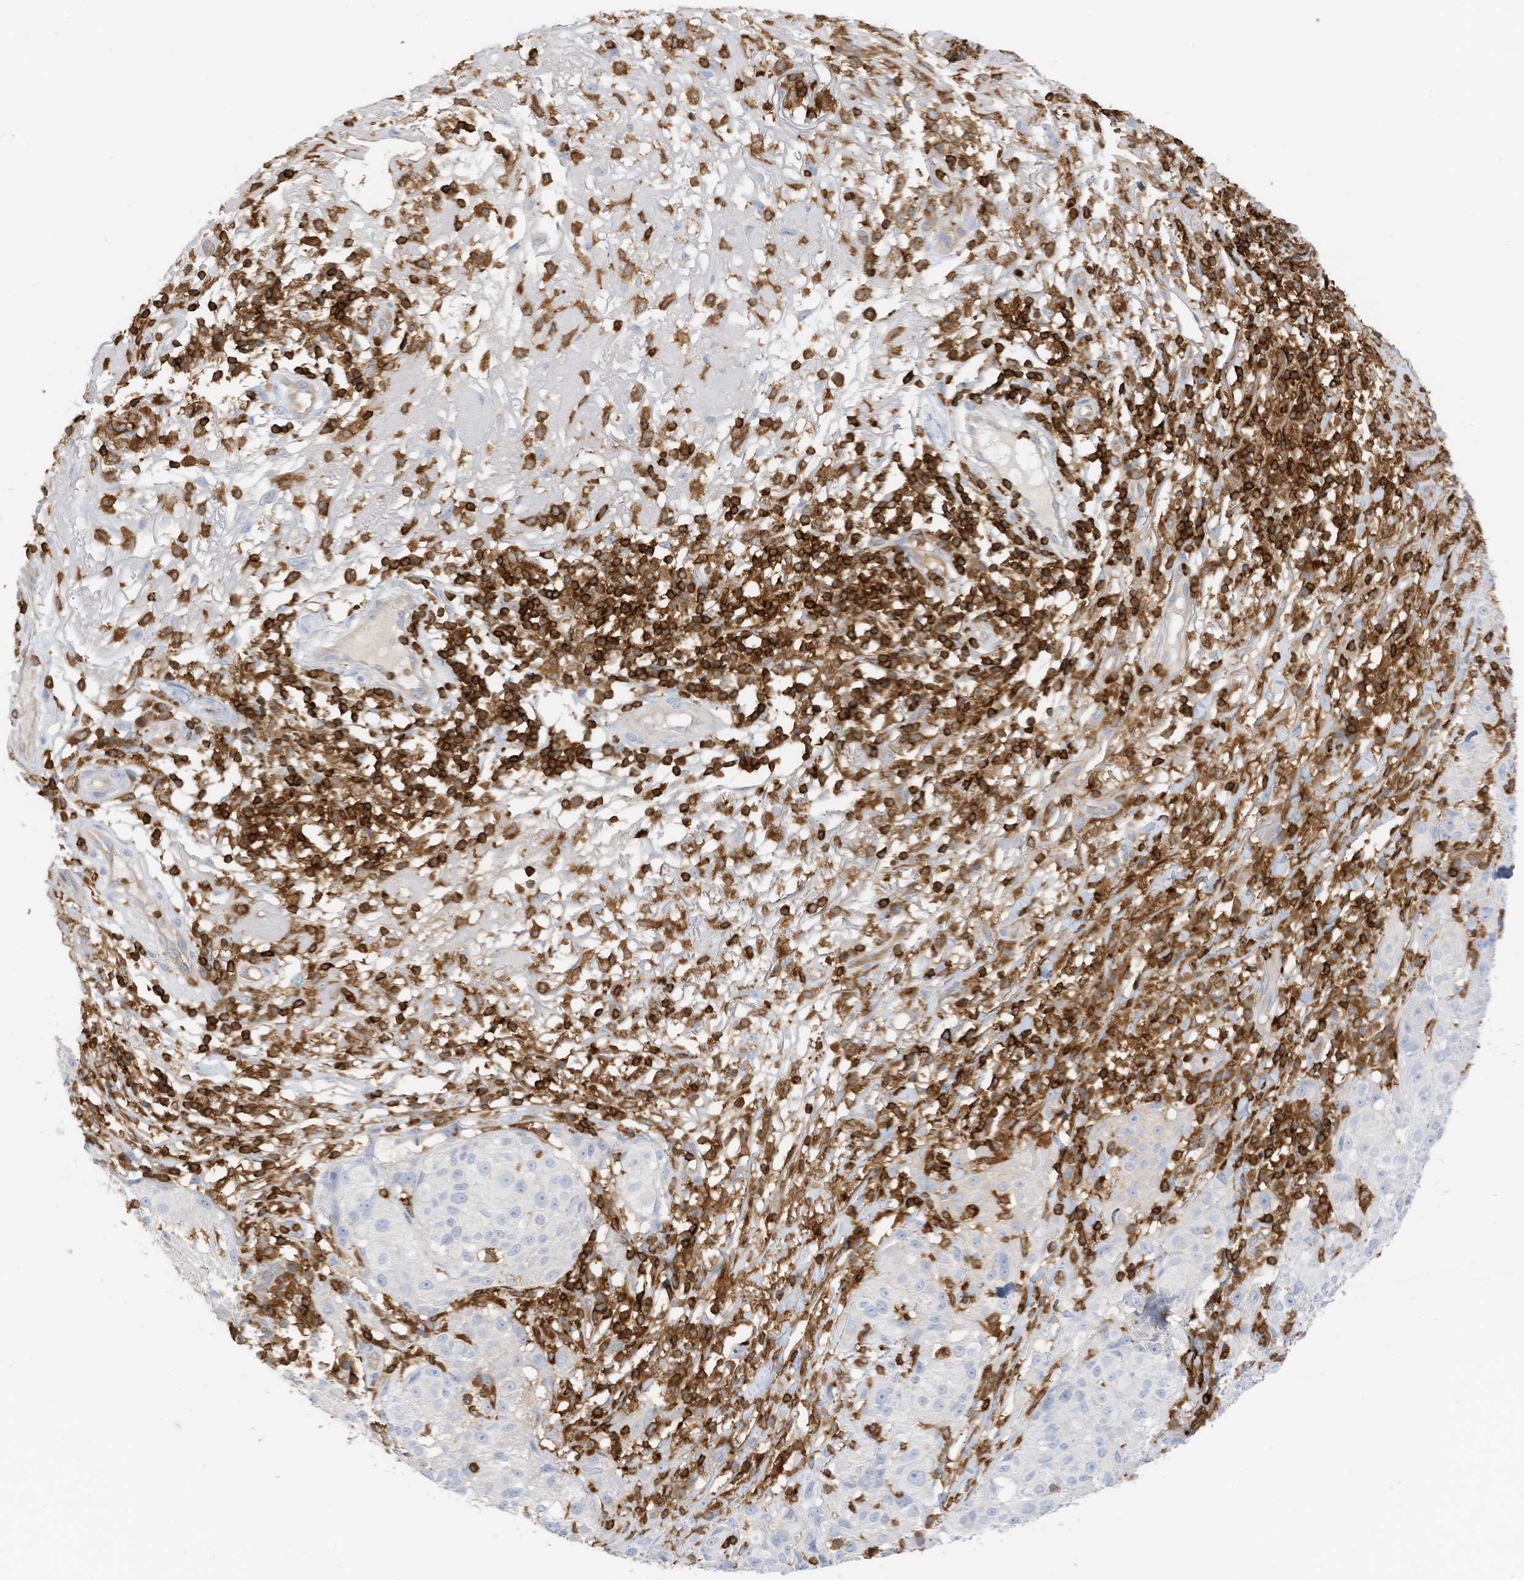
{"staining": {"intensity": "negative", "quantity": "none", "location": "none"}, "tissue": "melanoma", "cell_type": "Tumor cells", "image_type": "cancer", "snomed": [{"axis": "morphology", "description": "Necrosis, NOS"}, {"axis": "morphology", "description": "Malignant melanoma, NOS"}, {"axis": "topography", "description": "Skin"}], "caption": "An immunohistochemistry photomicrograph of malignant melanoma is shown. There is no staining in tumor cells of malignant melanoma. (Immunohistochemistry (ihc), brightfield microscopy, high magnification).", "gene": "ARHGAP25", "patient": {"sex": "female", "age": 87}}